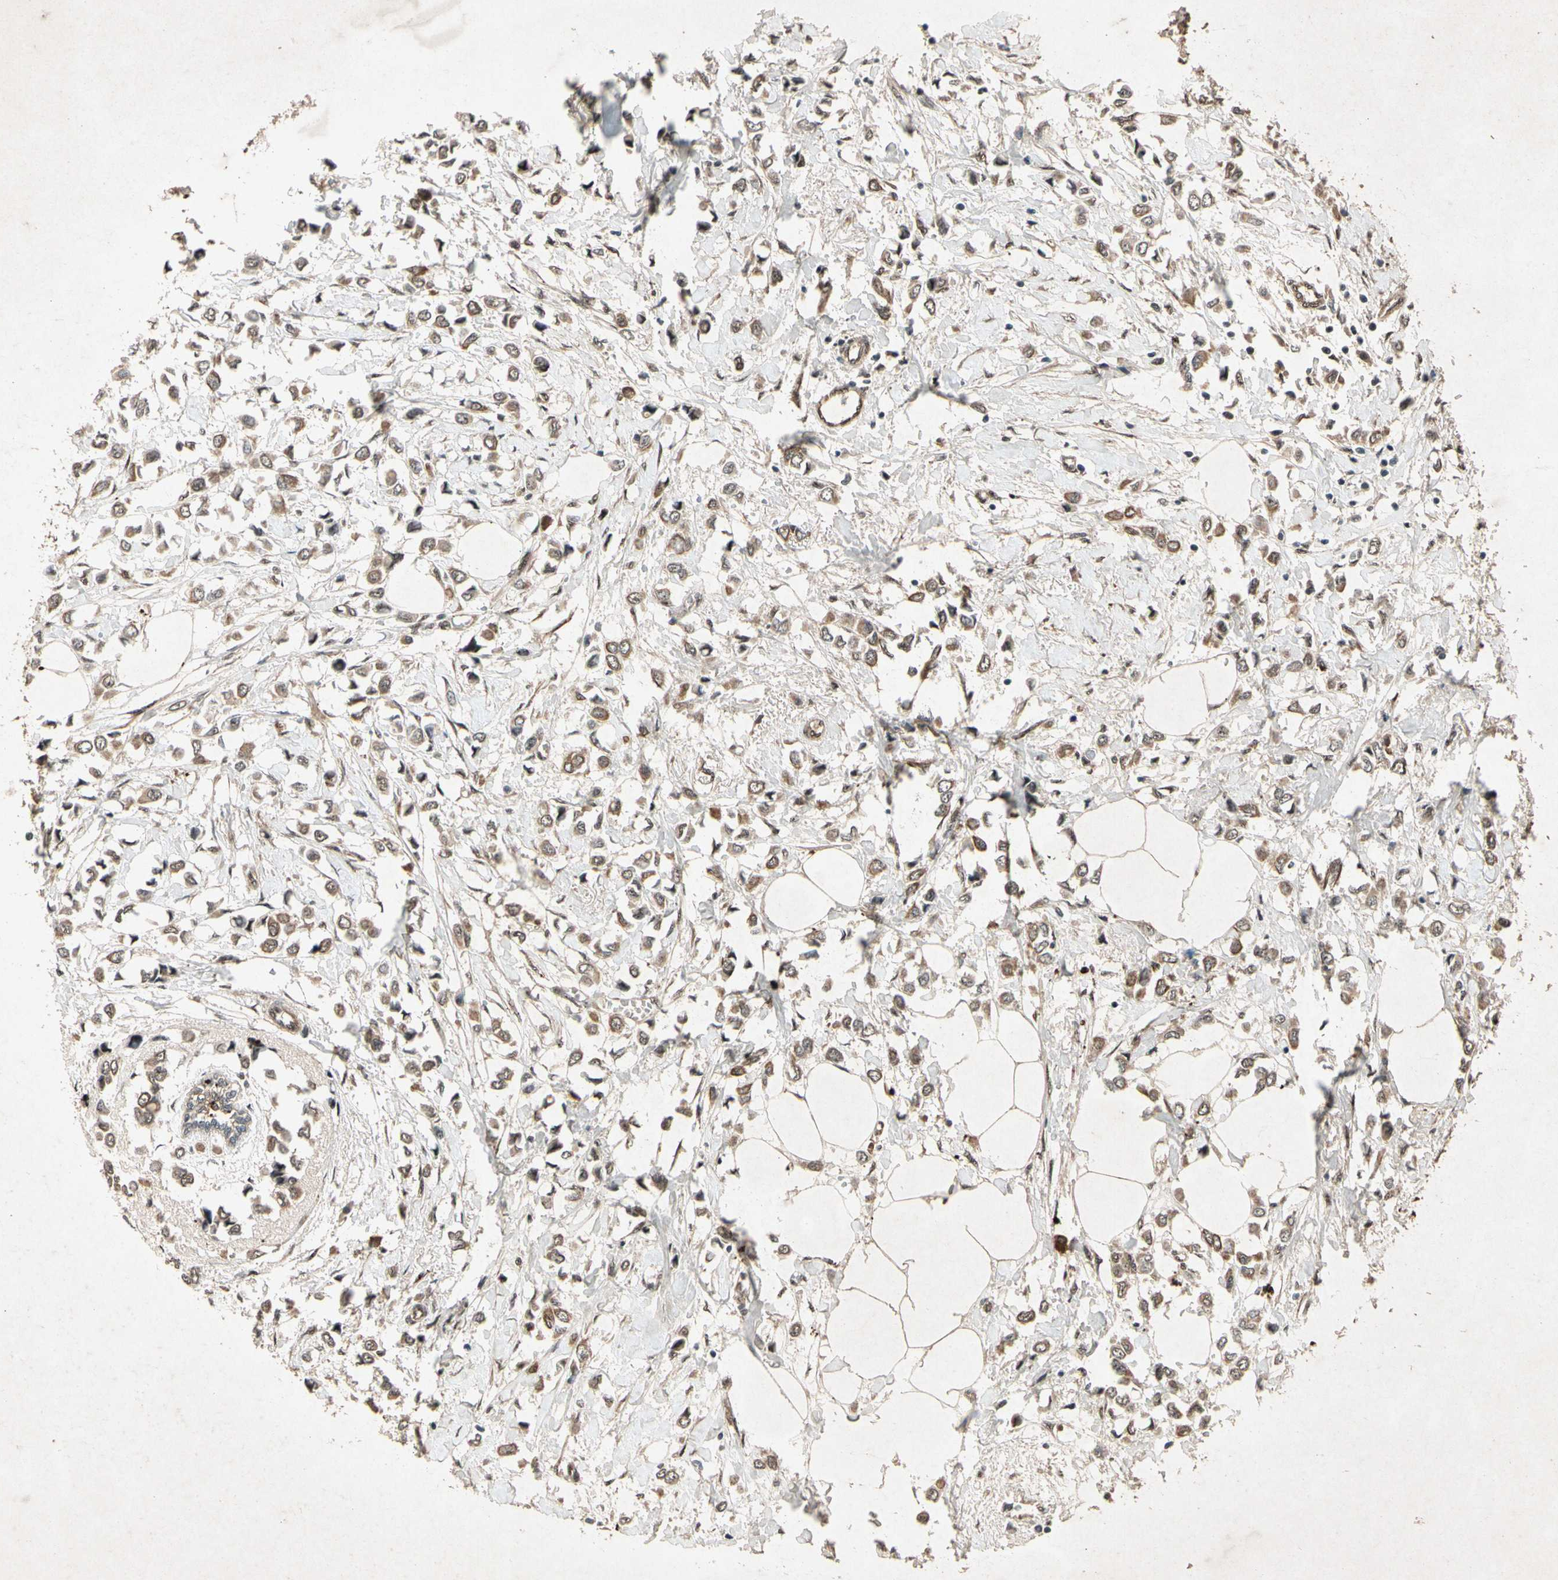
{"staining": {"intensity": "moderate", "quantity": "25%-75%", "location": "cytoplasmic/membranous,nuclear"}, "tissue": "breast cancer", "cell_type": "Tumor cells", "image_type": "cancer", "snomed": [{"axis": "morphology", "description": "Lobular carcinoma"}, {"axis": "topography", "description": "Breast"}], "caption": "IHC photomicrograph of human breast lobular carcinoma stained for a protein (brown), which exhibits medium levels of moderate cytoplasmic/membranous and nuclear expression in about 25%-75% of tumor cells.", "gene": "PML", "patient": {"sex": "female", "age": 51}}